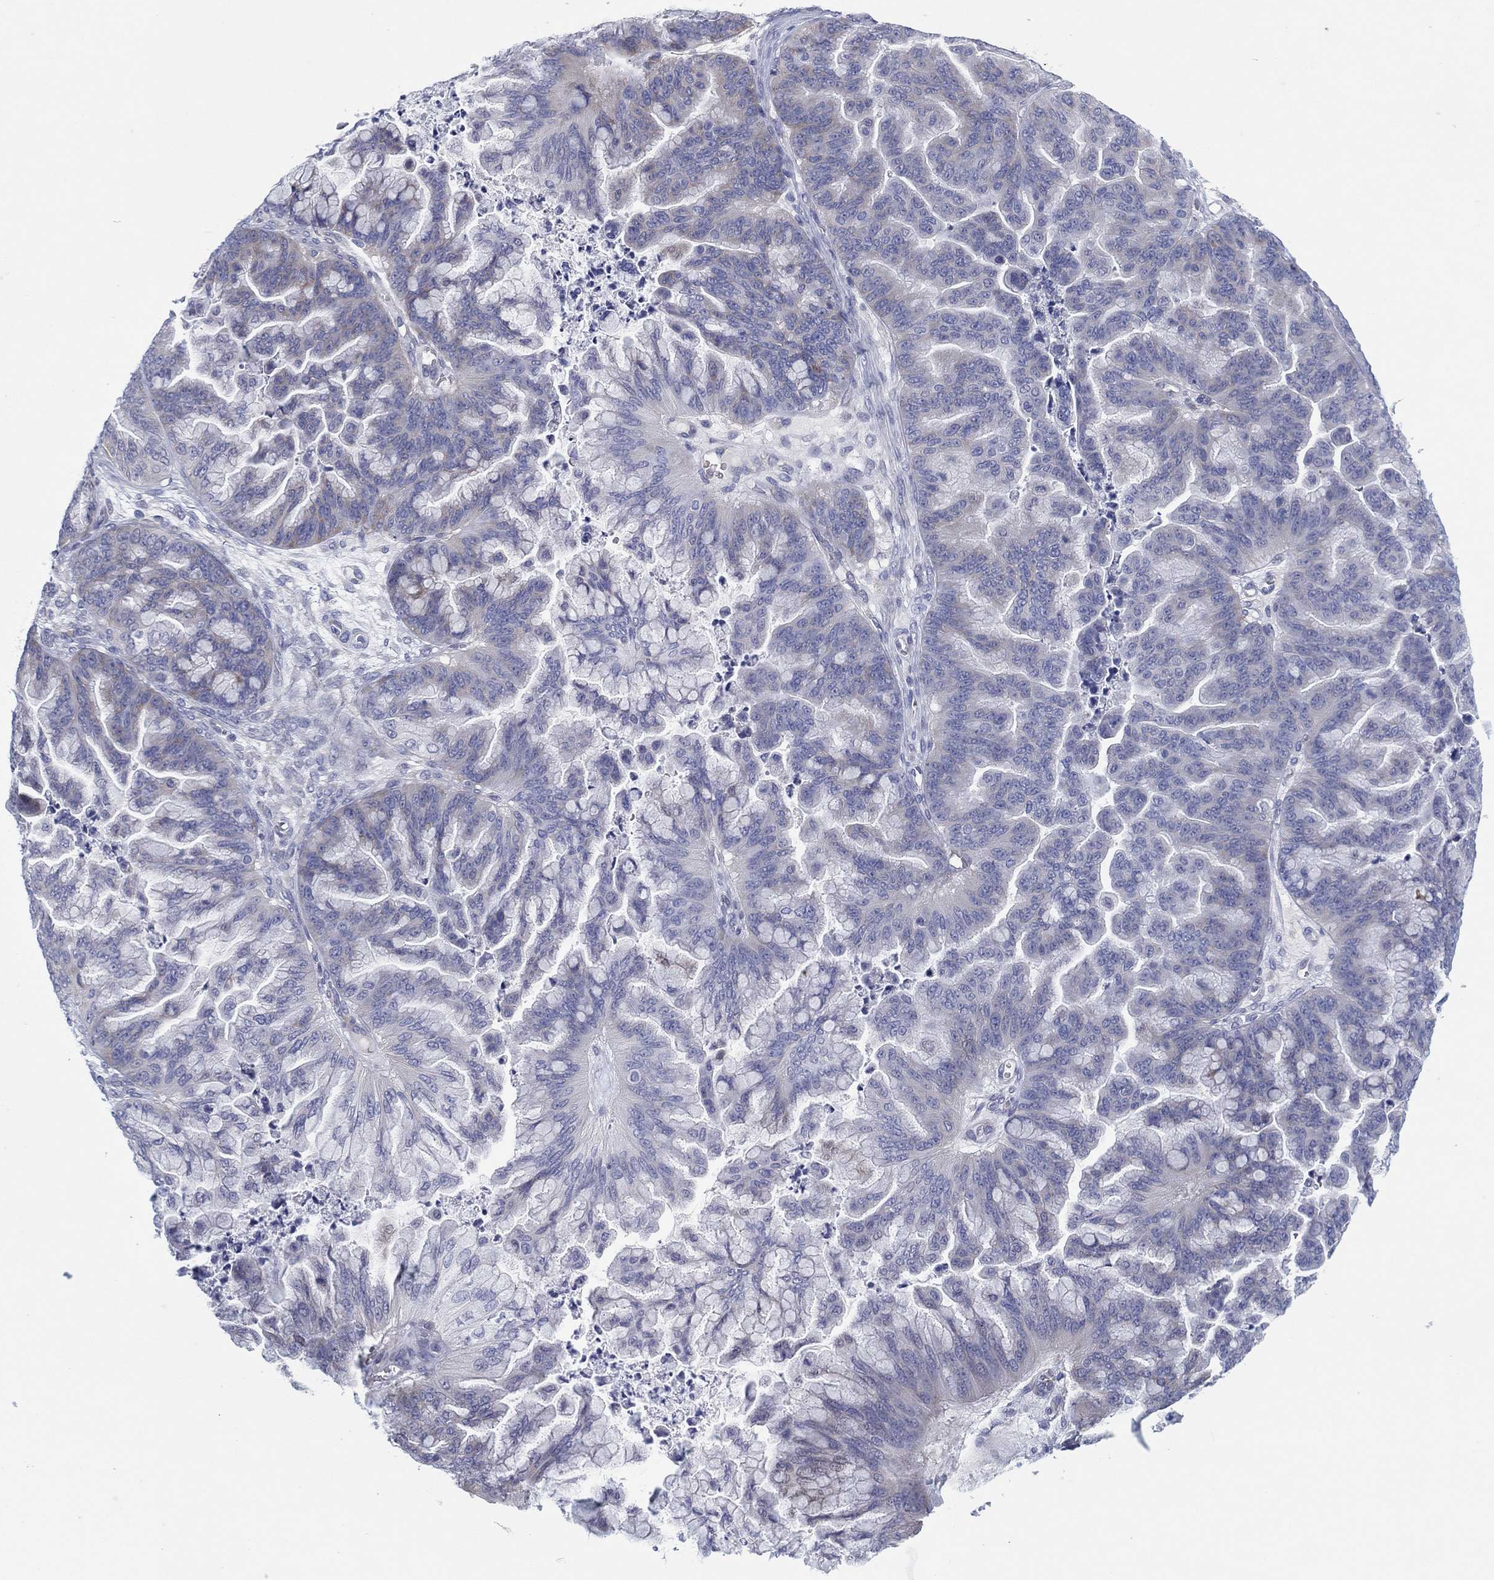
{"staining": {"intensity": "negative", "quantity": "none", "location": "none"}, "tissue": "ovarian cancer", "cell_type": "Tumor cells", "image_type": "cancer", "snomed": [{"axis": "morphology", "description": "Cystadenocarcinoma, mucinous, NOS"}, {"axis": "topography", "description": "Ovary"}], "caption": "High power microscopy micrograph of an immunohistochemistry (IHC) image of ovarian cancer (mucinous cystadenocarcinoma), revealing no significant expression in tumor cells.", "gene": "HEATR4", "patient": {"sex": "female", "age": 67}}